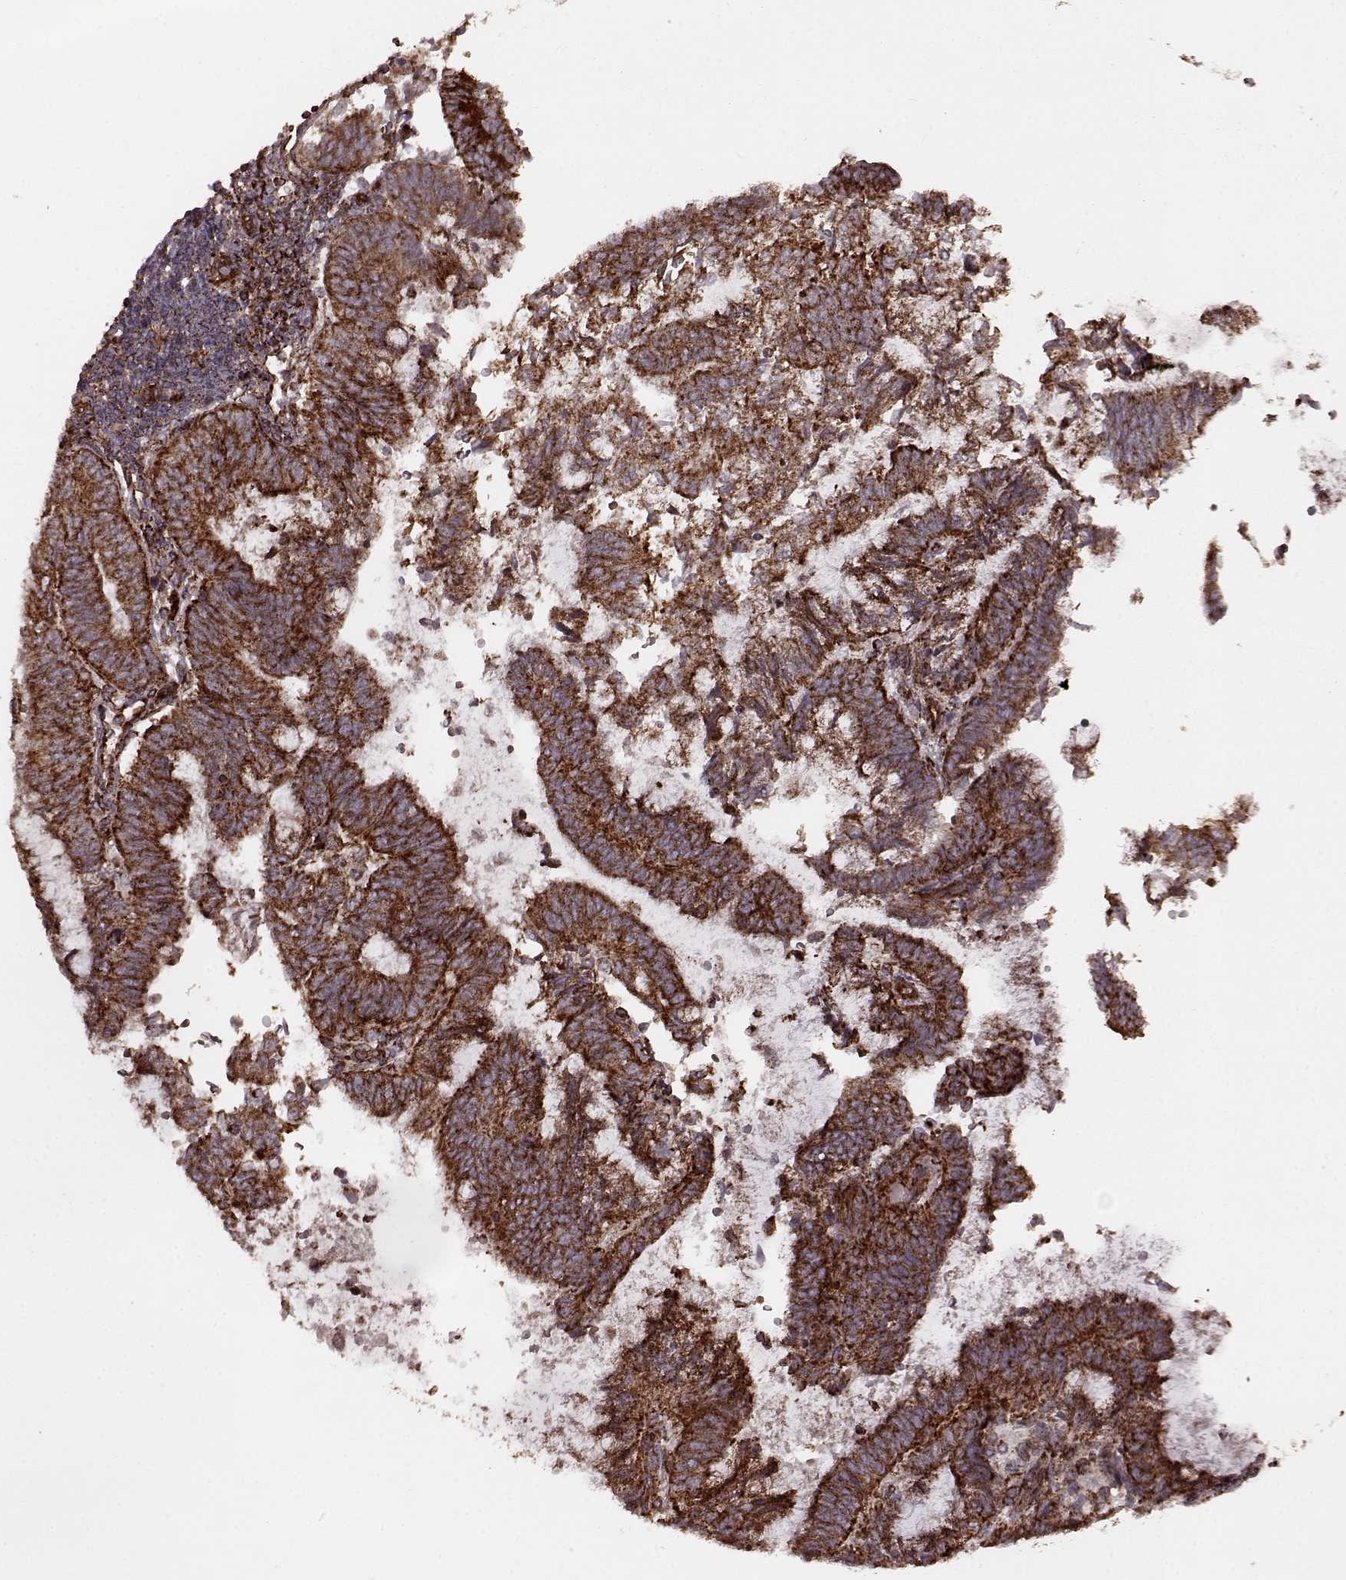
{"staining": {"intensity": "strong", "quantity": "25%-75%", "location": "cytoplasmic/membranous"}, "tissue": "endometrial cancer", "cell_type": "Tumor cells", "image_type": "cancer", "snomed": [{"axis": "morphology", "description": "Adenocarcinoma, NOS"}, {"axis": "topography", "description": "Endometrium"}], "caption": "Immunohistochemistry (DAB (3,3'-diaminobenzidine)) staining of human endometrial cancer (adenocarcinoma) reveals strong cytoplasmic/membranous protein positivity in about 25%-75% of tumor cells.", "gene": "FXN", "patient": {"sex": "female", "age": 65}}